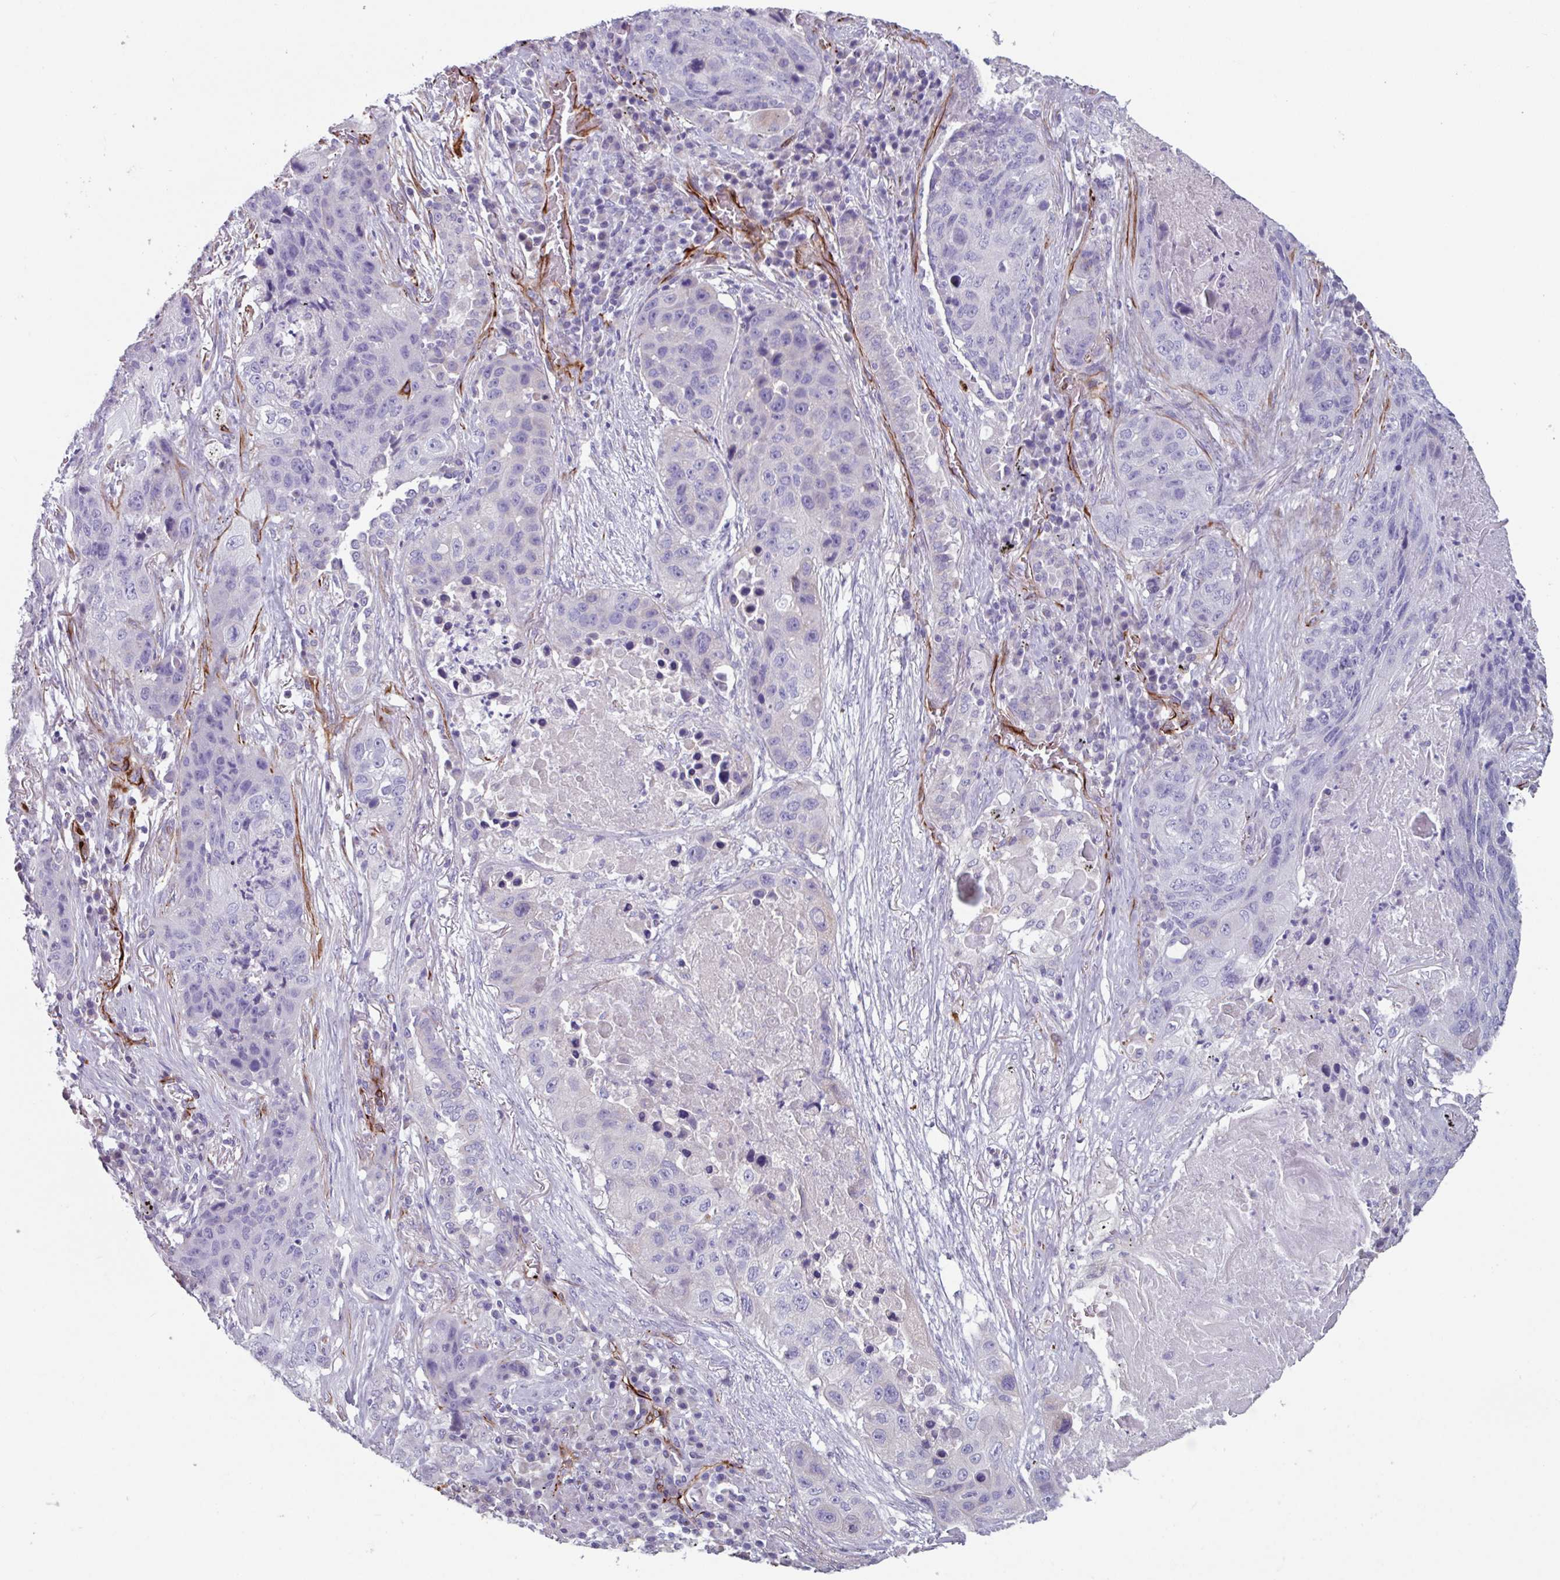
{"staining": {"intensity": "negative", "quantity": "none", "location": "none"}, "tissue": "lung cancer", "cell_type": "Tumor cells", "image_type": "cancer", "snomed": [{"axis": "morphology", "description": "Squamous cell carcinoma, NOS"}, {"axis": "topography", "description": "Lung"}], "caption": "An IHC micrograph of lung cancer is shown. There is no staining in tumor cells of lung cancer. (Stains: DAB immunohistochemistry with hematoxylin counter stain, Microscopy: brightfield microscopy at high magnification).", "gene": "BTD", "patient": {"sex": "female", "age": 63}}